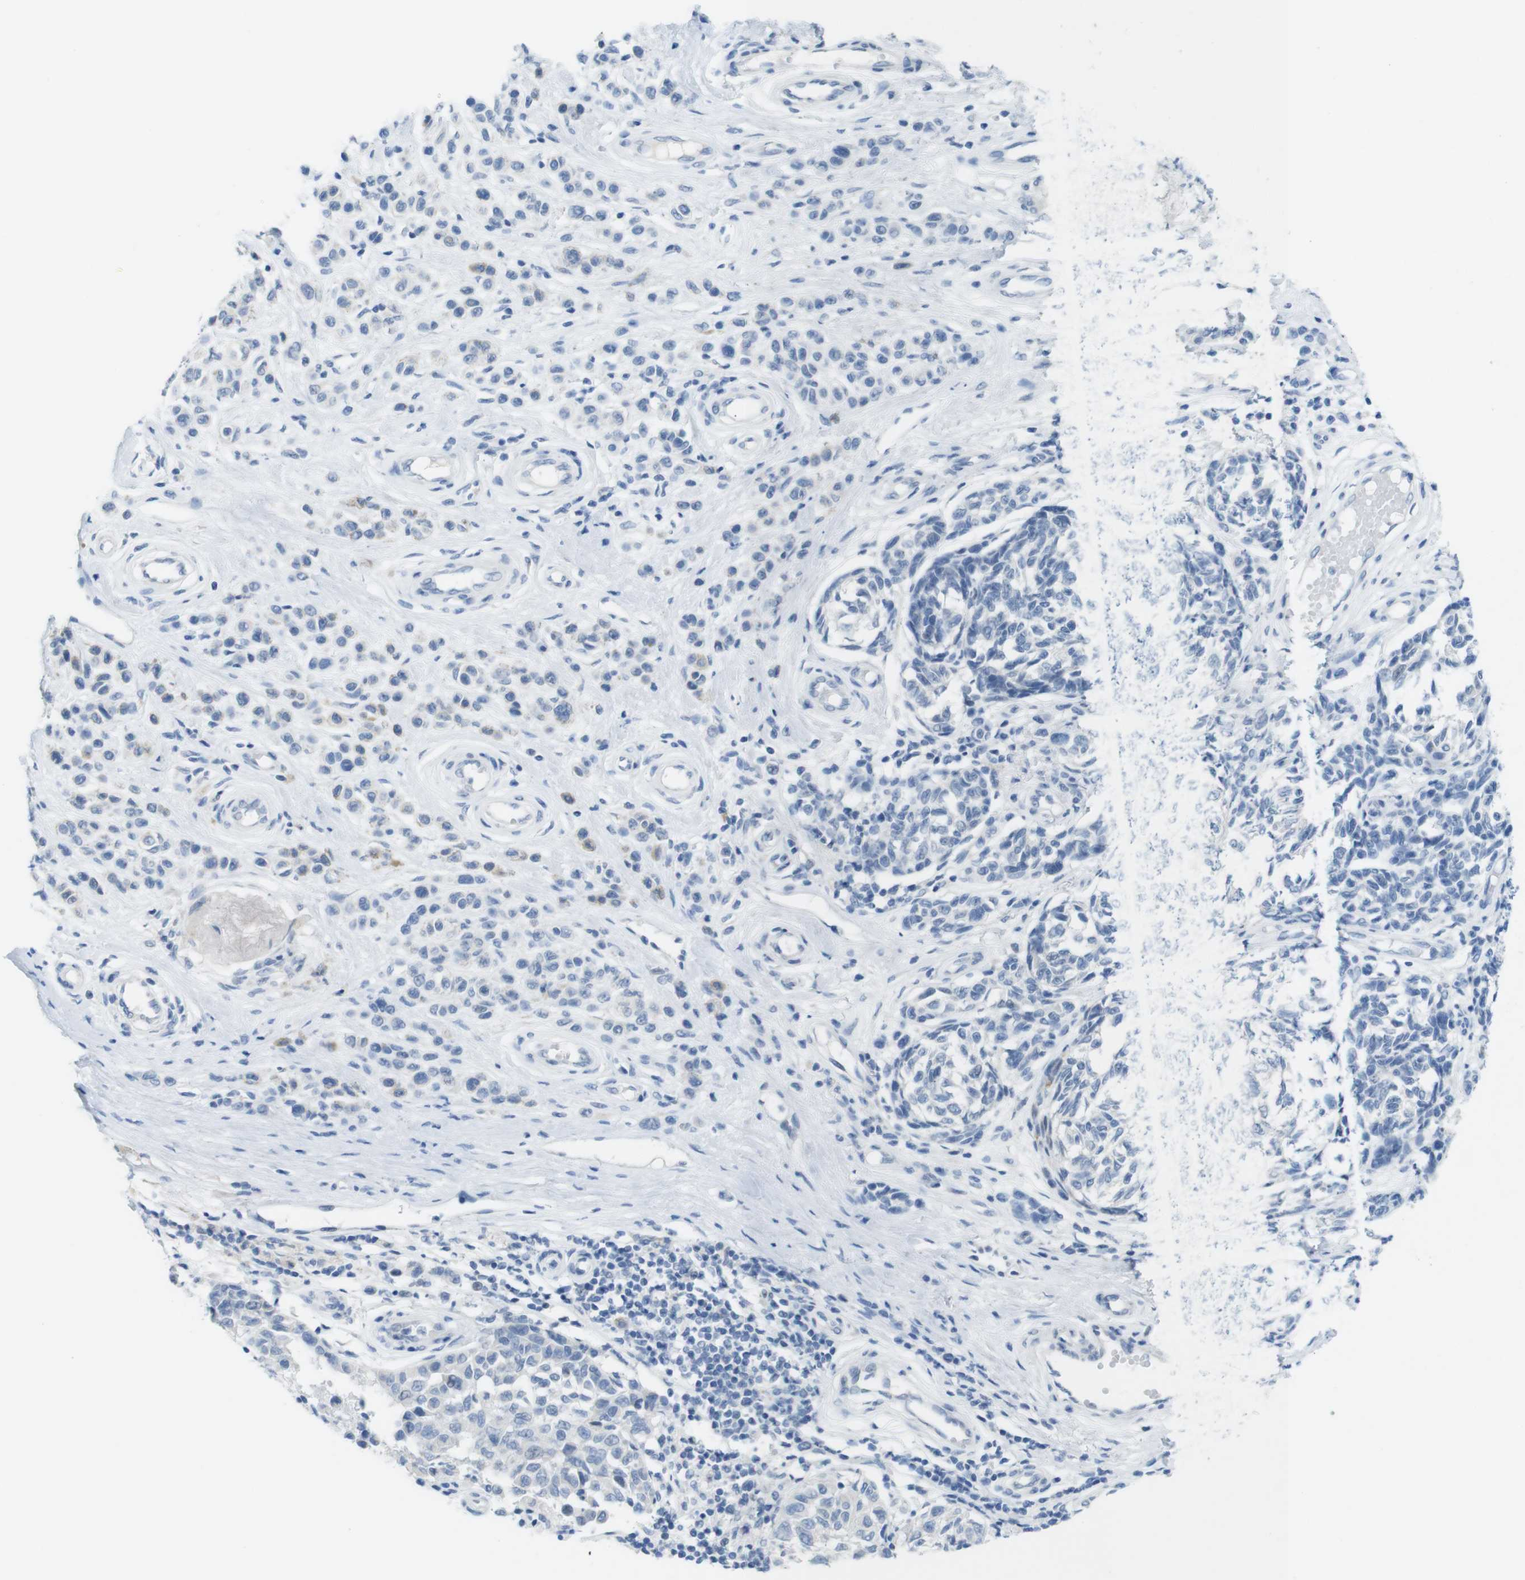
{"staining": {"intensity": "negative", "quantity": "none", "location": "none"}, "tissue": "melanoma", "cell_type": "Tumor cells", "image_type": "cancer", "snomed": [{"axis": "morphology", "description": "Malignant melanoma, NOS"}, {"axis": "topography", "description": "Skin"}], "caption": "The immunohistochemistry (IHC) histopathology image has no significant positivity in tumor cells of malignant melanoma tissue. (Brightfield microscopy of DAB (3,3'-diaminobenzidine) immunohistochemistry at high magnification).", "gene": "OPN1SW", "patient": {"sex": "female", "age": 64}}